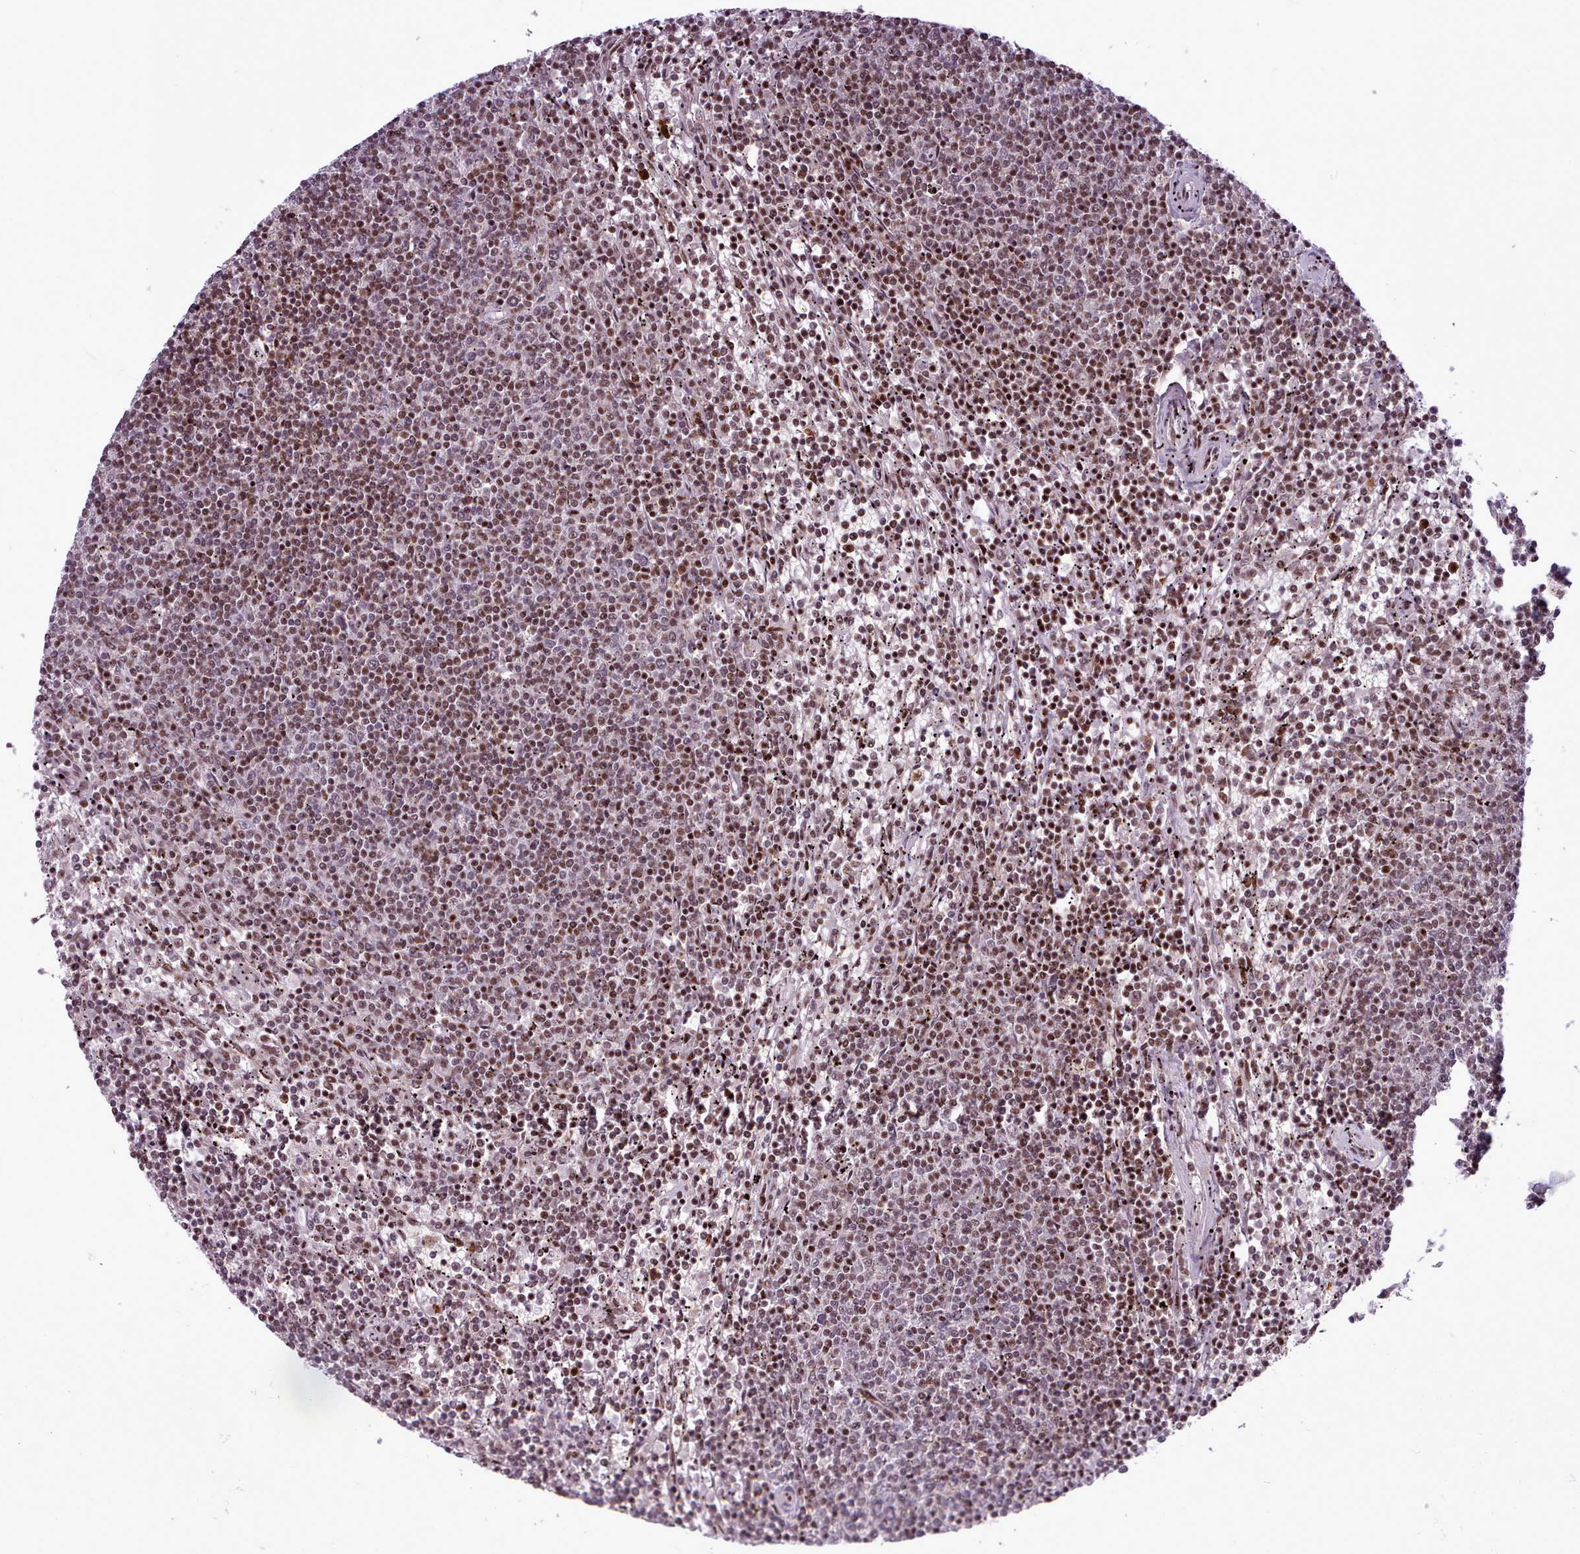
{"staining": {"intensity": "moderate", "quantity": ">75%", "location": "nuclear"}, "tissue": "lymphoma", "cell_type": "Tumor cells", "image_type": "cancer", "snomed": [{"axis": "morphology", "description": "Malignant lymphoma, non-Hodgkin's type, Low grade"}, {"axis": "topography", "description": "Spleen"}], "caption": "The micrograph exhibits immunohistochemical staining of low-grade malignant lymphoma, non-Hodgkin's type. There is moderate nuclear positivity is present in about >75% of tumor cells.", "gene": "SRSF4", "patient": {"sex": "female", "age": 50}}